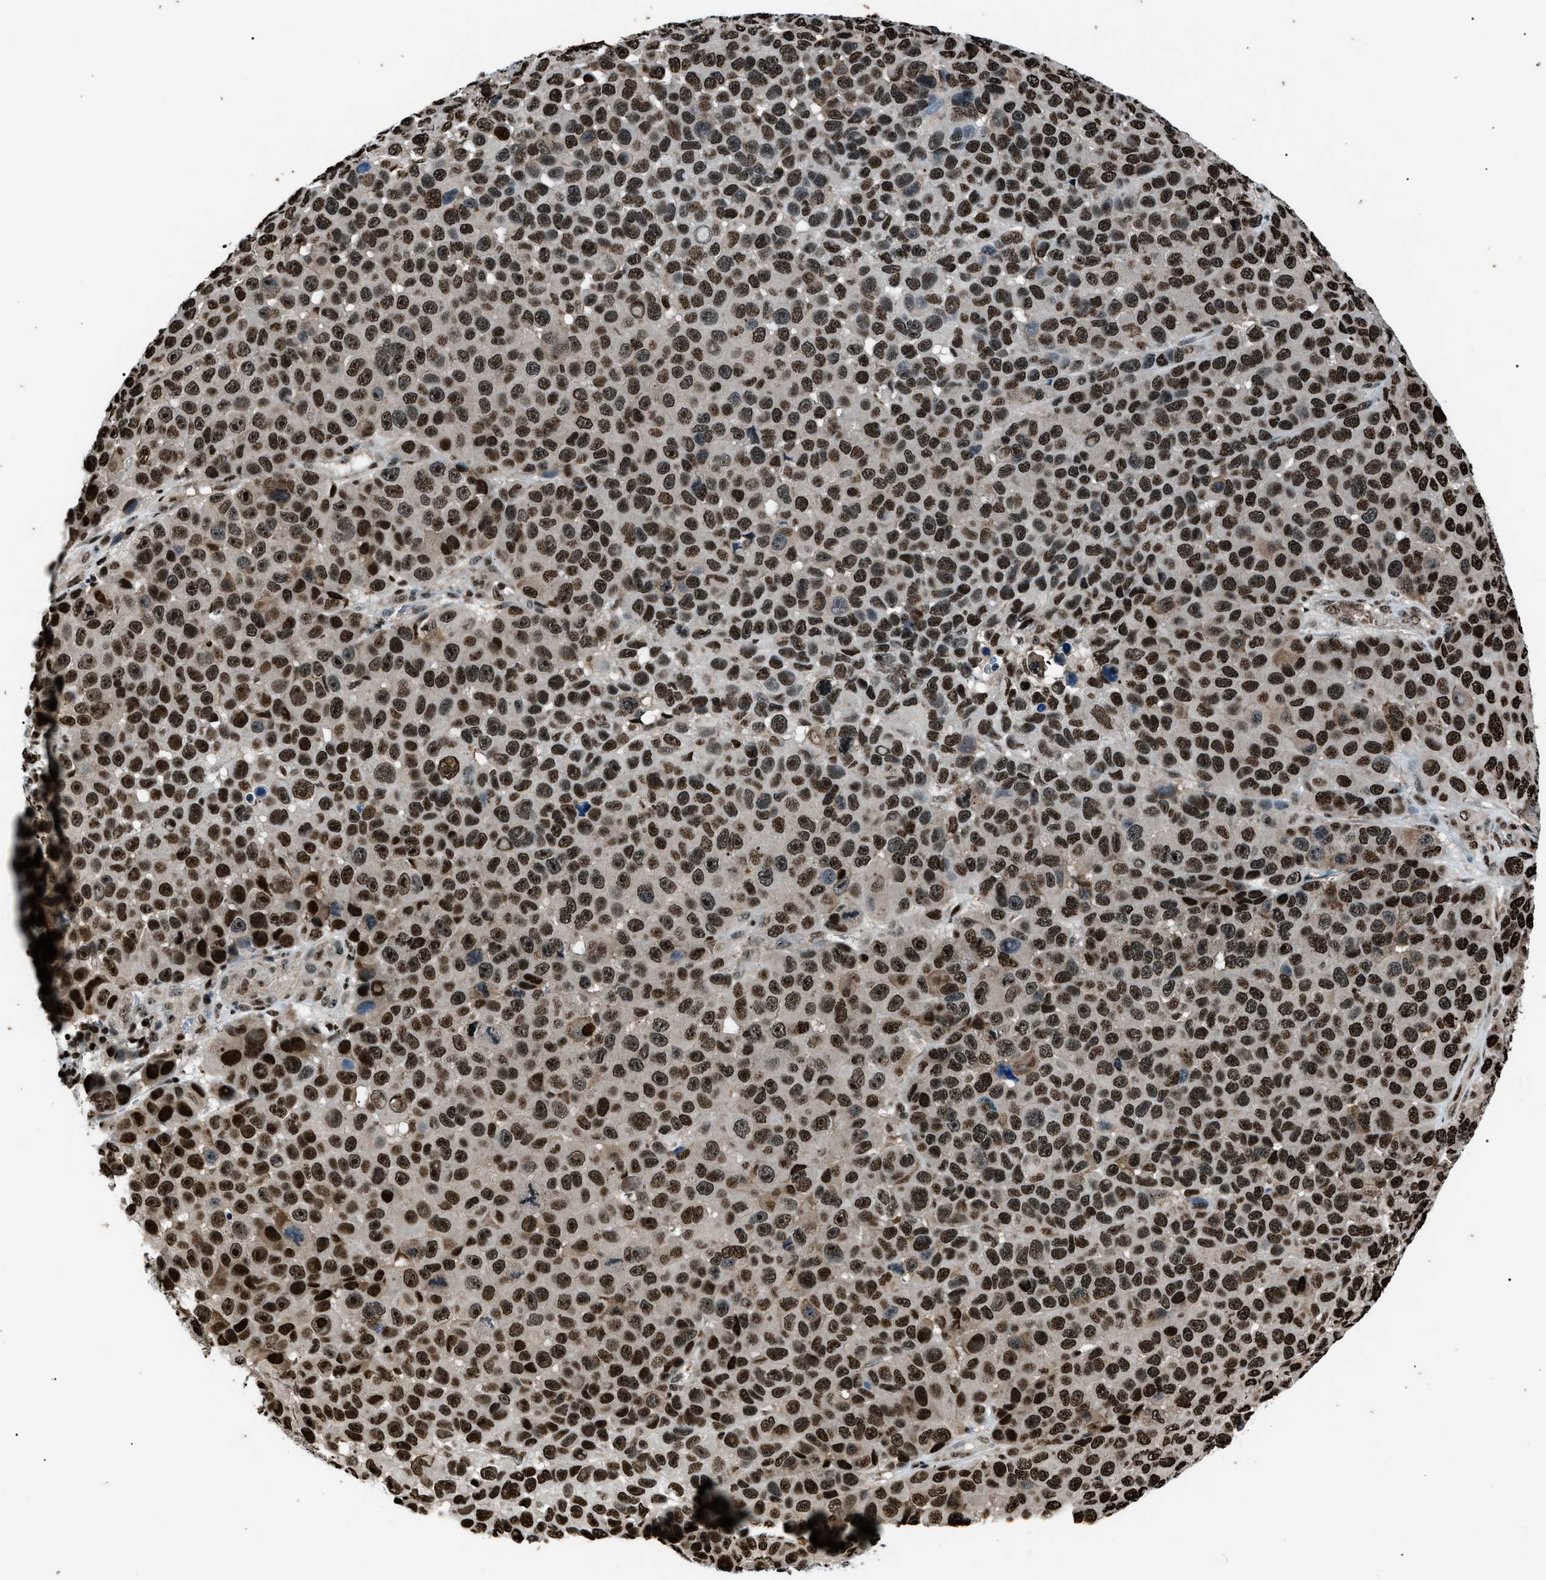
{"staining": {"intensity": "strong", "quantity": ">75%", "location": "nuclear"}, "tissue": "melanoma", "cell_type": "Tumor cells", "image_type": "cancer", "snomed": [{"axis": "morphology", "description": "Malignant melanoma, NOS"}, {"axis": "topography", "description": "Skin"}], "caption": "A photomicrograph of human malignant melanoma stained for a protein displays strong nuclear brown staining in tumor cells.", "gene": "PRKX", "patient": {"sex": "male", "age": 53}}